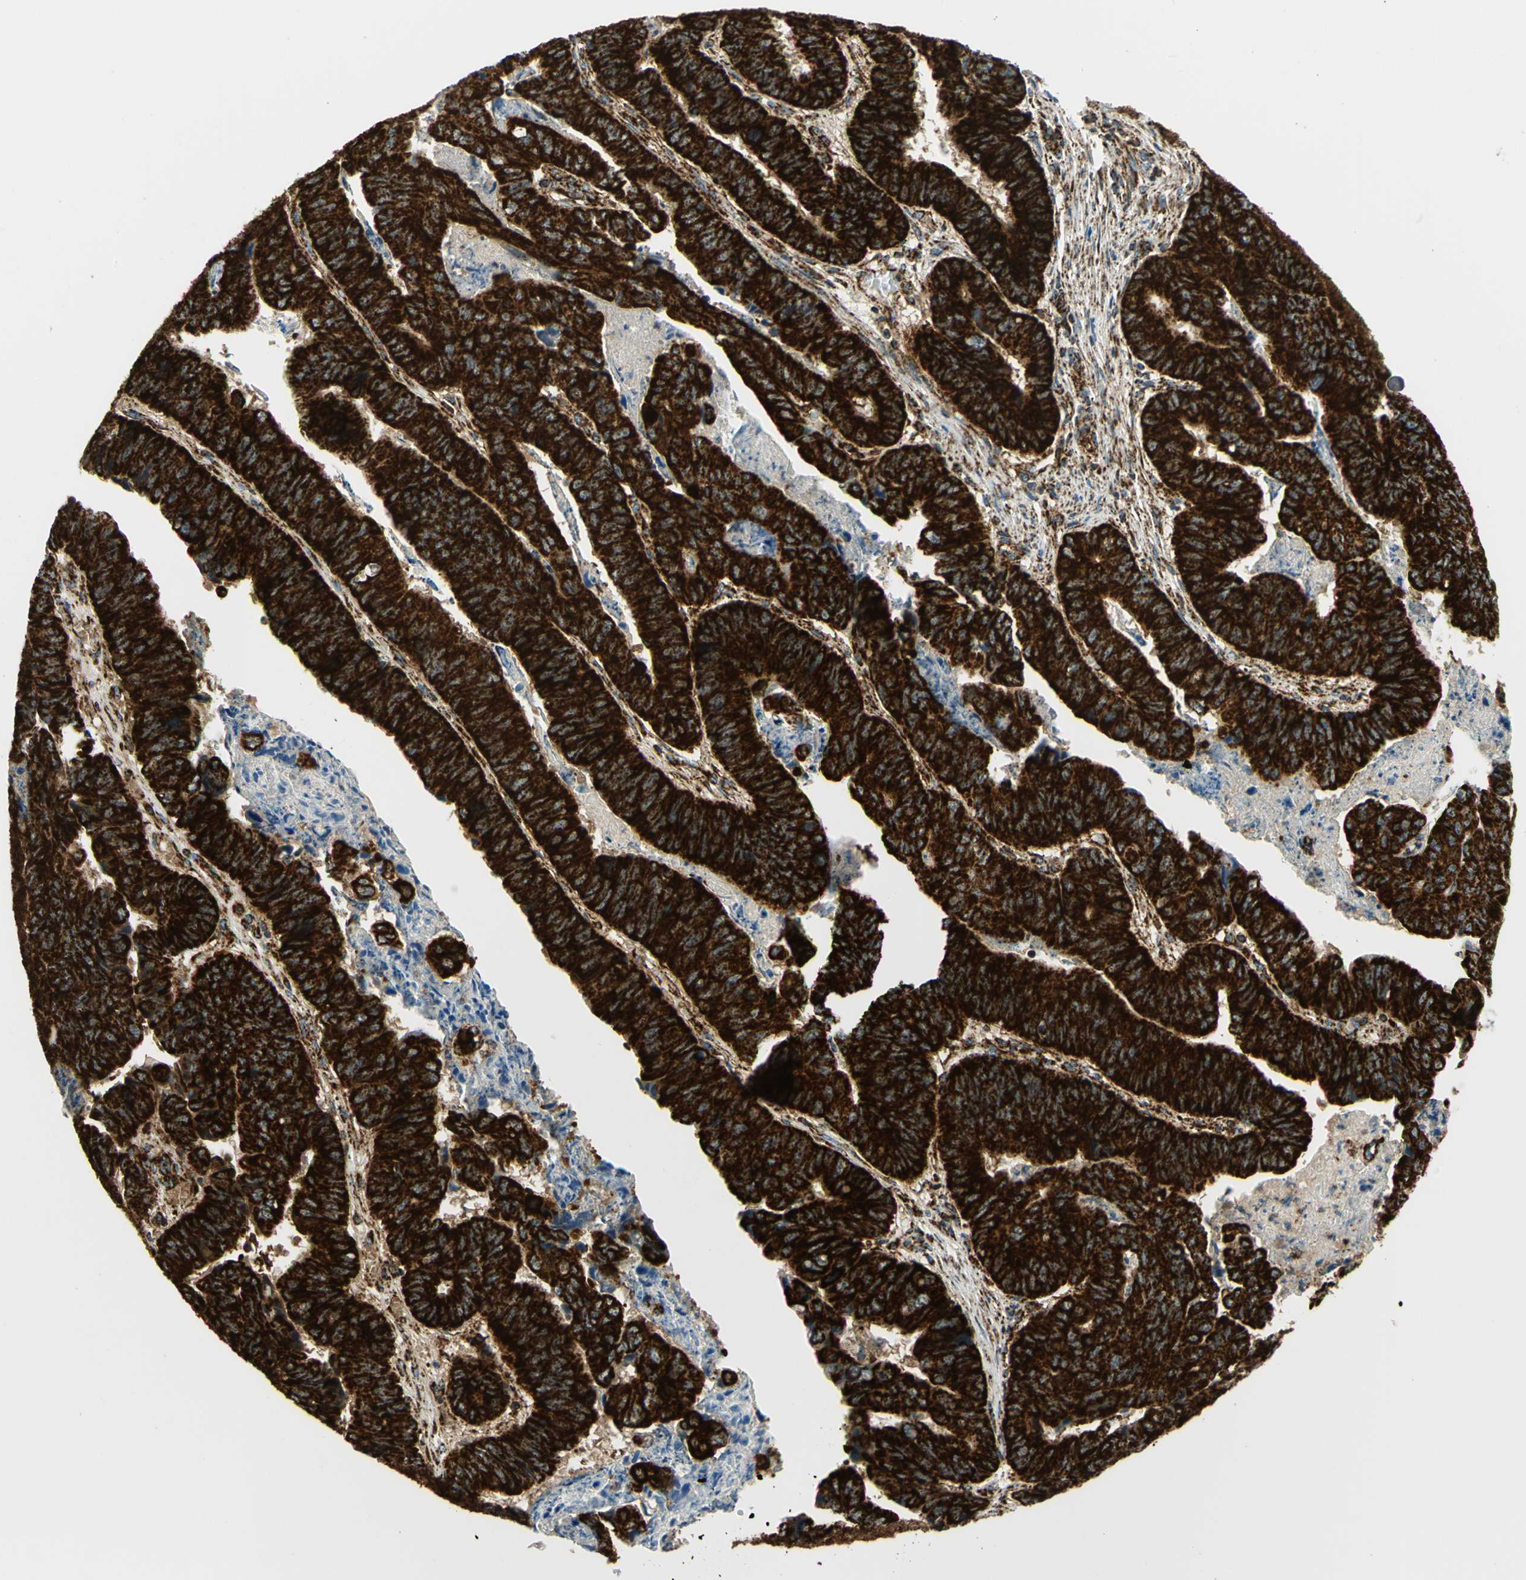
{"staining": {"intensity": "strong", "quantity": ">75%", "location": "cytoplasmic/membranous"}, "tissue": "stomach cancer", "cell_type": "Tumor cells", "image_type": "cancer", "snomed": [{"axis": "morphology", "description": "Adenocarcinoma, NOS"}, {"axis": "topography", "description": "Stomach, lower"}], "caption": "A micrograph showing strong cytoplasmic/membranous expression in about >75% of tumor cells in adenocarcinoma (stomach), as visualized by brown immunohistochemical staining.", "gene": "MAVS", "patient": {"sex": "male", "age": 77}}